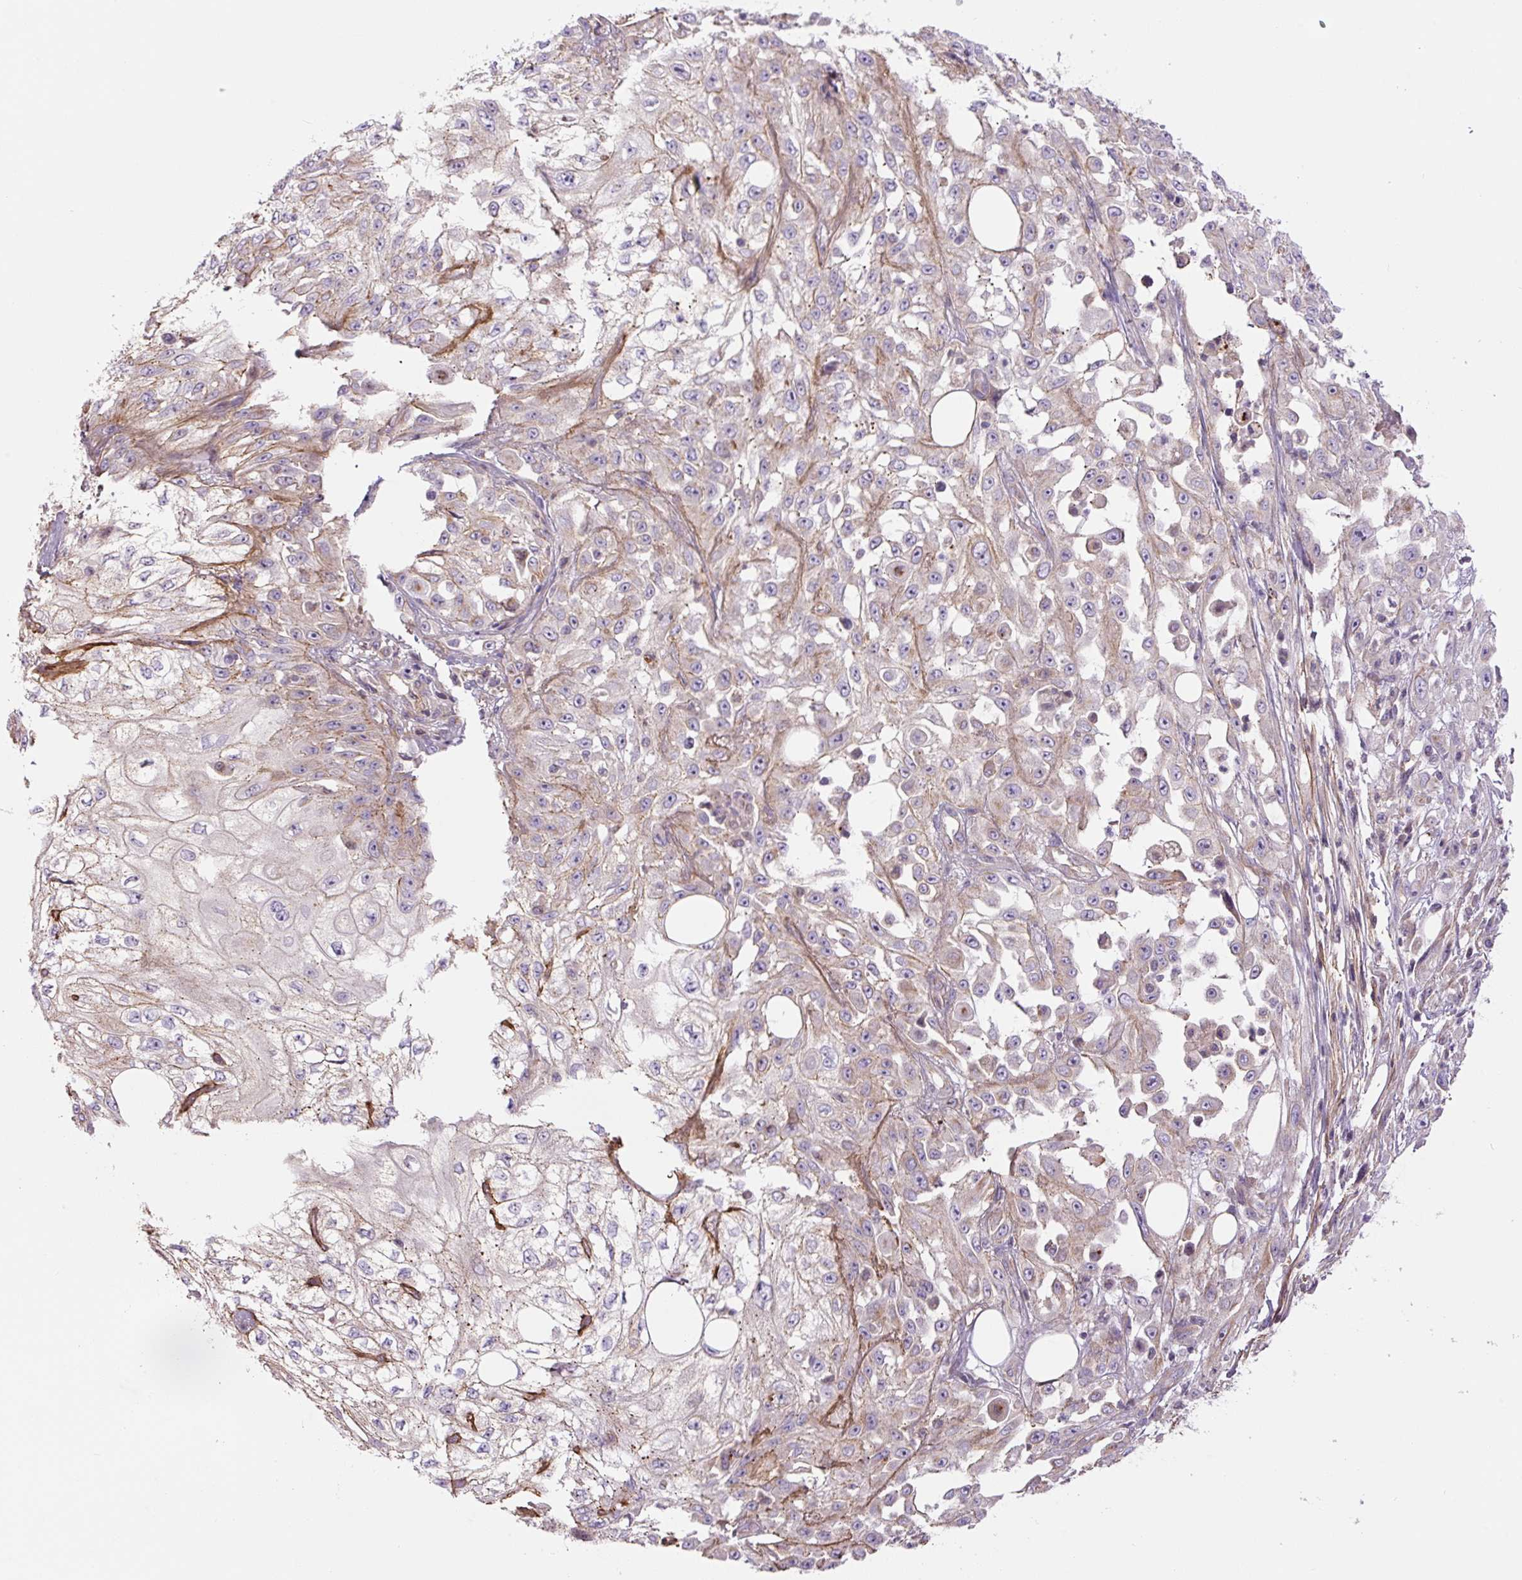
{"staining": {"intensity": "weak", "quantity": "<25%", "location": "cytoplasmic/membranous"}, "tissue": "skin cancer", "cell_type": "Tumor cells", "image_type": "cancer", "snomed": [{"axis": "morphology", "description": "Squamous cell carcinoma, NOS"}, {"axis": "morphology", "description": "Squamous cell carcinoma, metastatic, NOS"}, {"axis": "topography", "description": "Skin"}, {"axis": "topography", "description": "Lymph node"}], "caption": "An immunohistochemistry (IHC) histopathology image of skin cancer (squamous cell carcinoma) is shown. There is no staining in tumor cells of skin cancer (squamous cell carcinoma).", "gene": "CCNI2", "patient": {"sex": "male", "age": 75}}